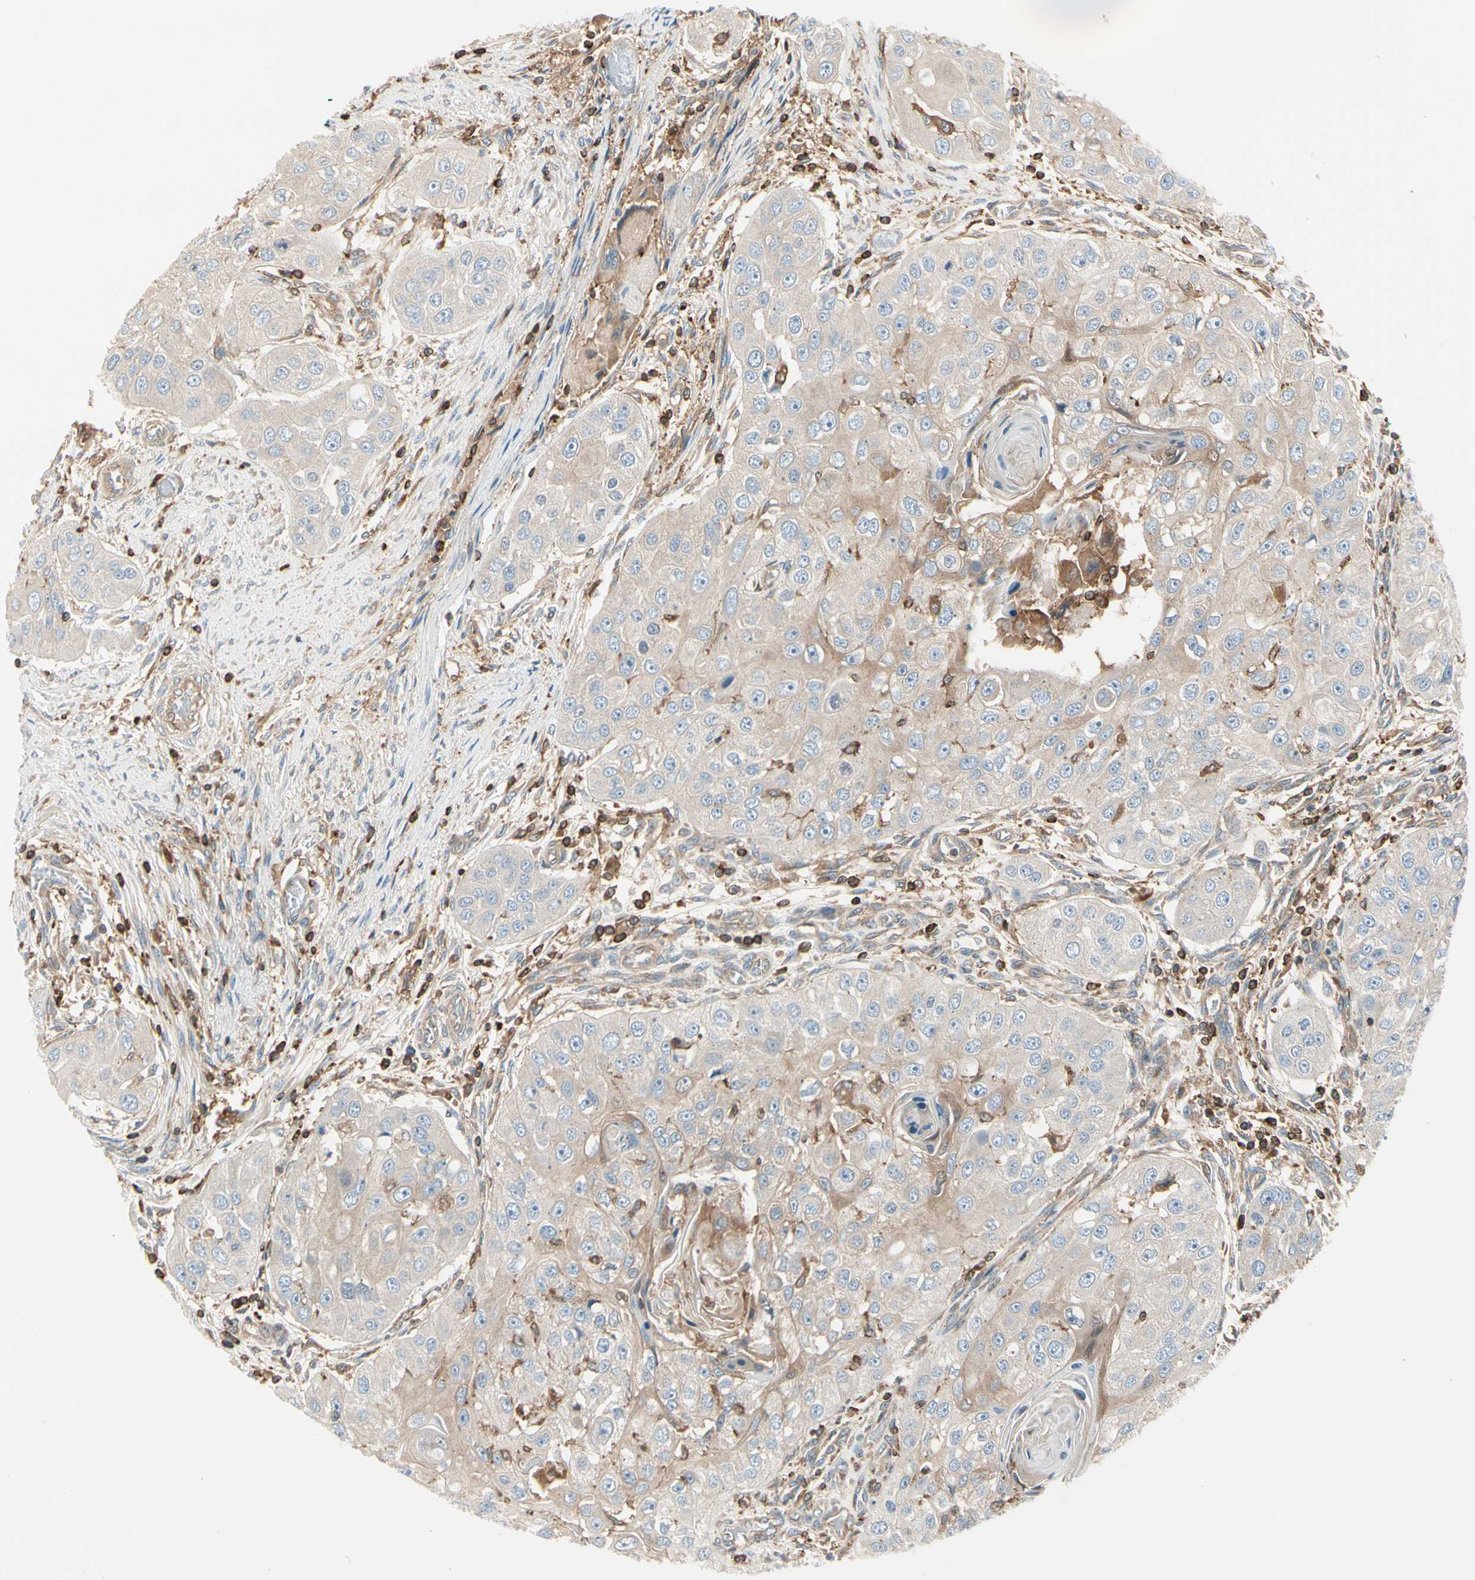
{"staining": {"intensity": "weak", "quantity": "25%-75%", "location": "cytoplasmic/membranous"}, "tissue": "head and neck cancer", "cell_type": "Tumor cells", "image_type": "cancer", "snomed": [{"axis": "morphology", "description": "Normal tissue, NOS"}, {"axis": "morphology", "description": "Squamous cell carcinoma, NOS"}, {"axis": "topography", "description": "Skeletal muscle"}, {"axis": "topography", "description": "Head-Neck"}], "caption": "This image demonstrates IHC staining of human head and neck cancer, with low weak cytoplasmic/membranous positivity in approximately 25%-75% of tumor cells.", "gene": "CAPZA2", "patient": {"sex": "male", "age": 51}}